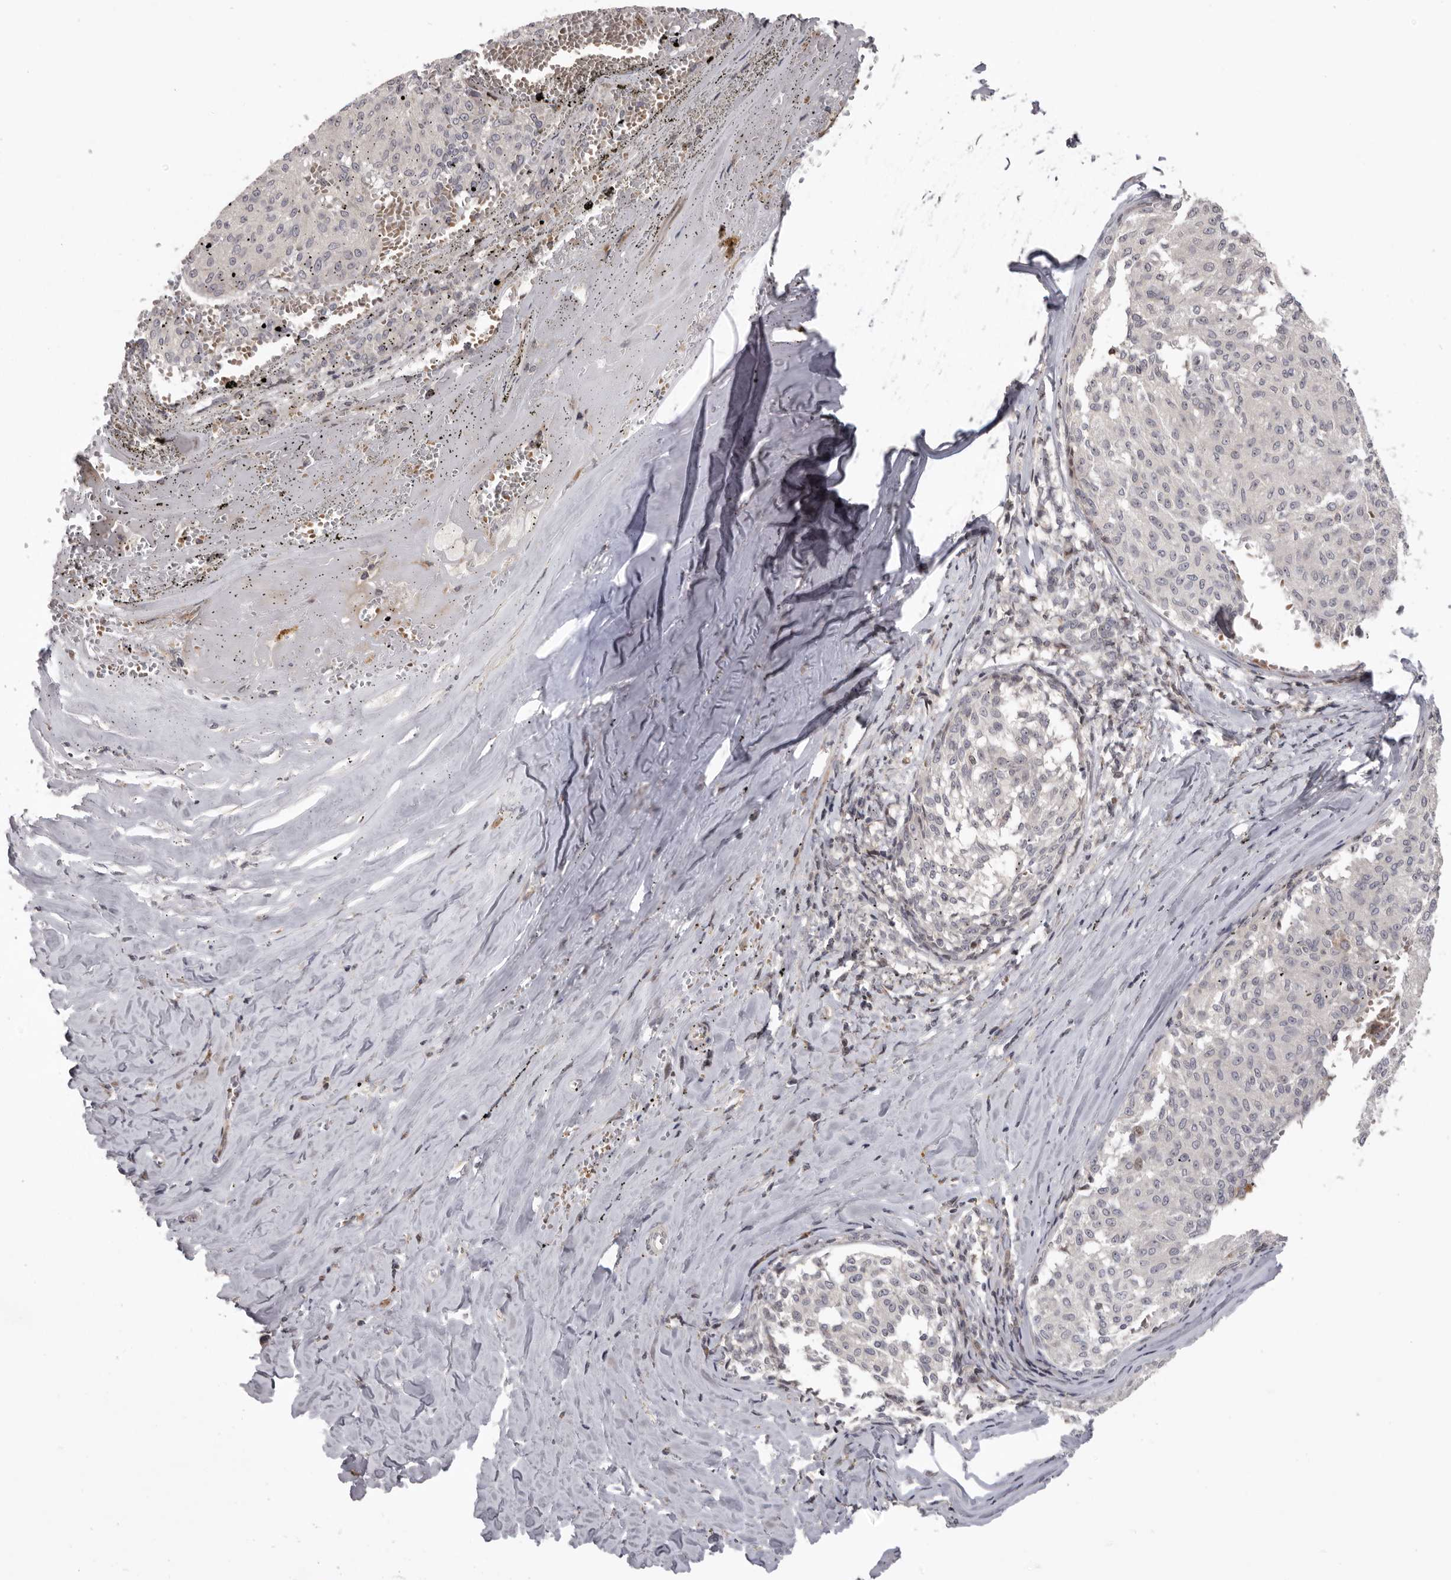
{"staining": {"intensity": "weak", "quantity": "<25%", "location": "nuclear"}, "tissue": "melanoma", "cell_type": "Tumor cells", "image_type": "cancer", "snomed": [{"axis": "morphology", "description": "Malignant melanoma, NOS"}, {"axis": "topography", "description": "Skin"}], "caption": "DAB (3,3'-diaminobenzidine) immunohistochemical staining of melanoma displays no significant staining in tumor cells.", "gene": "AZIN1", "patient": {"sex": "female", "age": 72}}